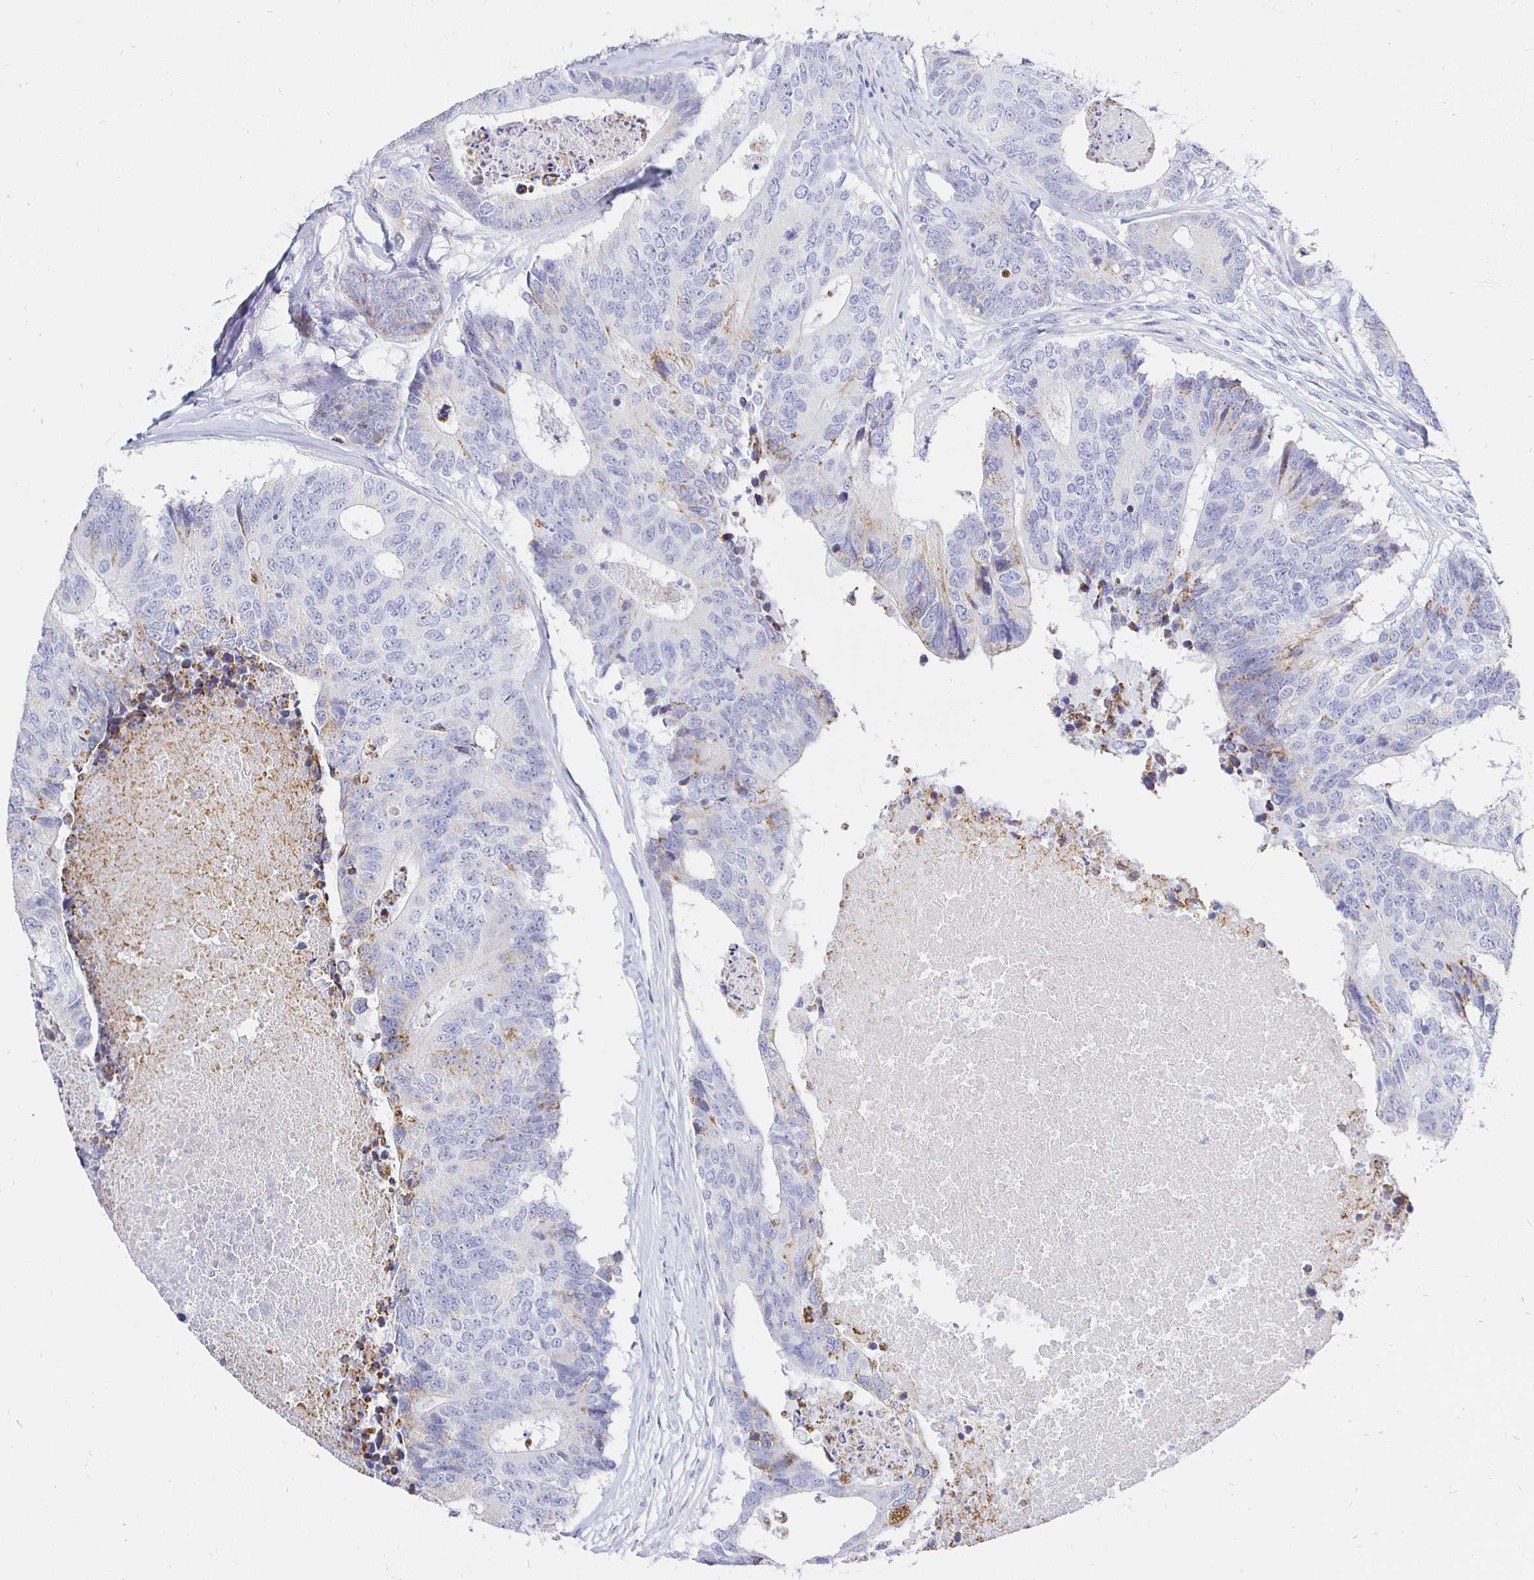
{"staining": {"intensity": "negative", "quantity": "none", "location": "none"}, "tissue": "colorectal cancer", "cell_type": "Tumor cells", "image_type": "cancer", "snomed": [{"axis": "morphology", "description": "Adenocarcinoma, NOS"}, {"axis": "topography", "description": "Colon"}], "caption": "Immunohistochemistry (IHC) of colorectal adenocarcinoma displays no staining in tumor cells.", "gene": "CR2", "patient": {"sex": "female", "age": 67}}